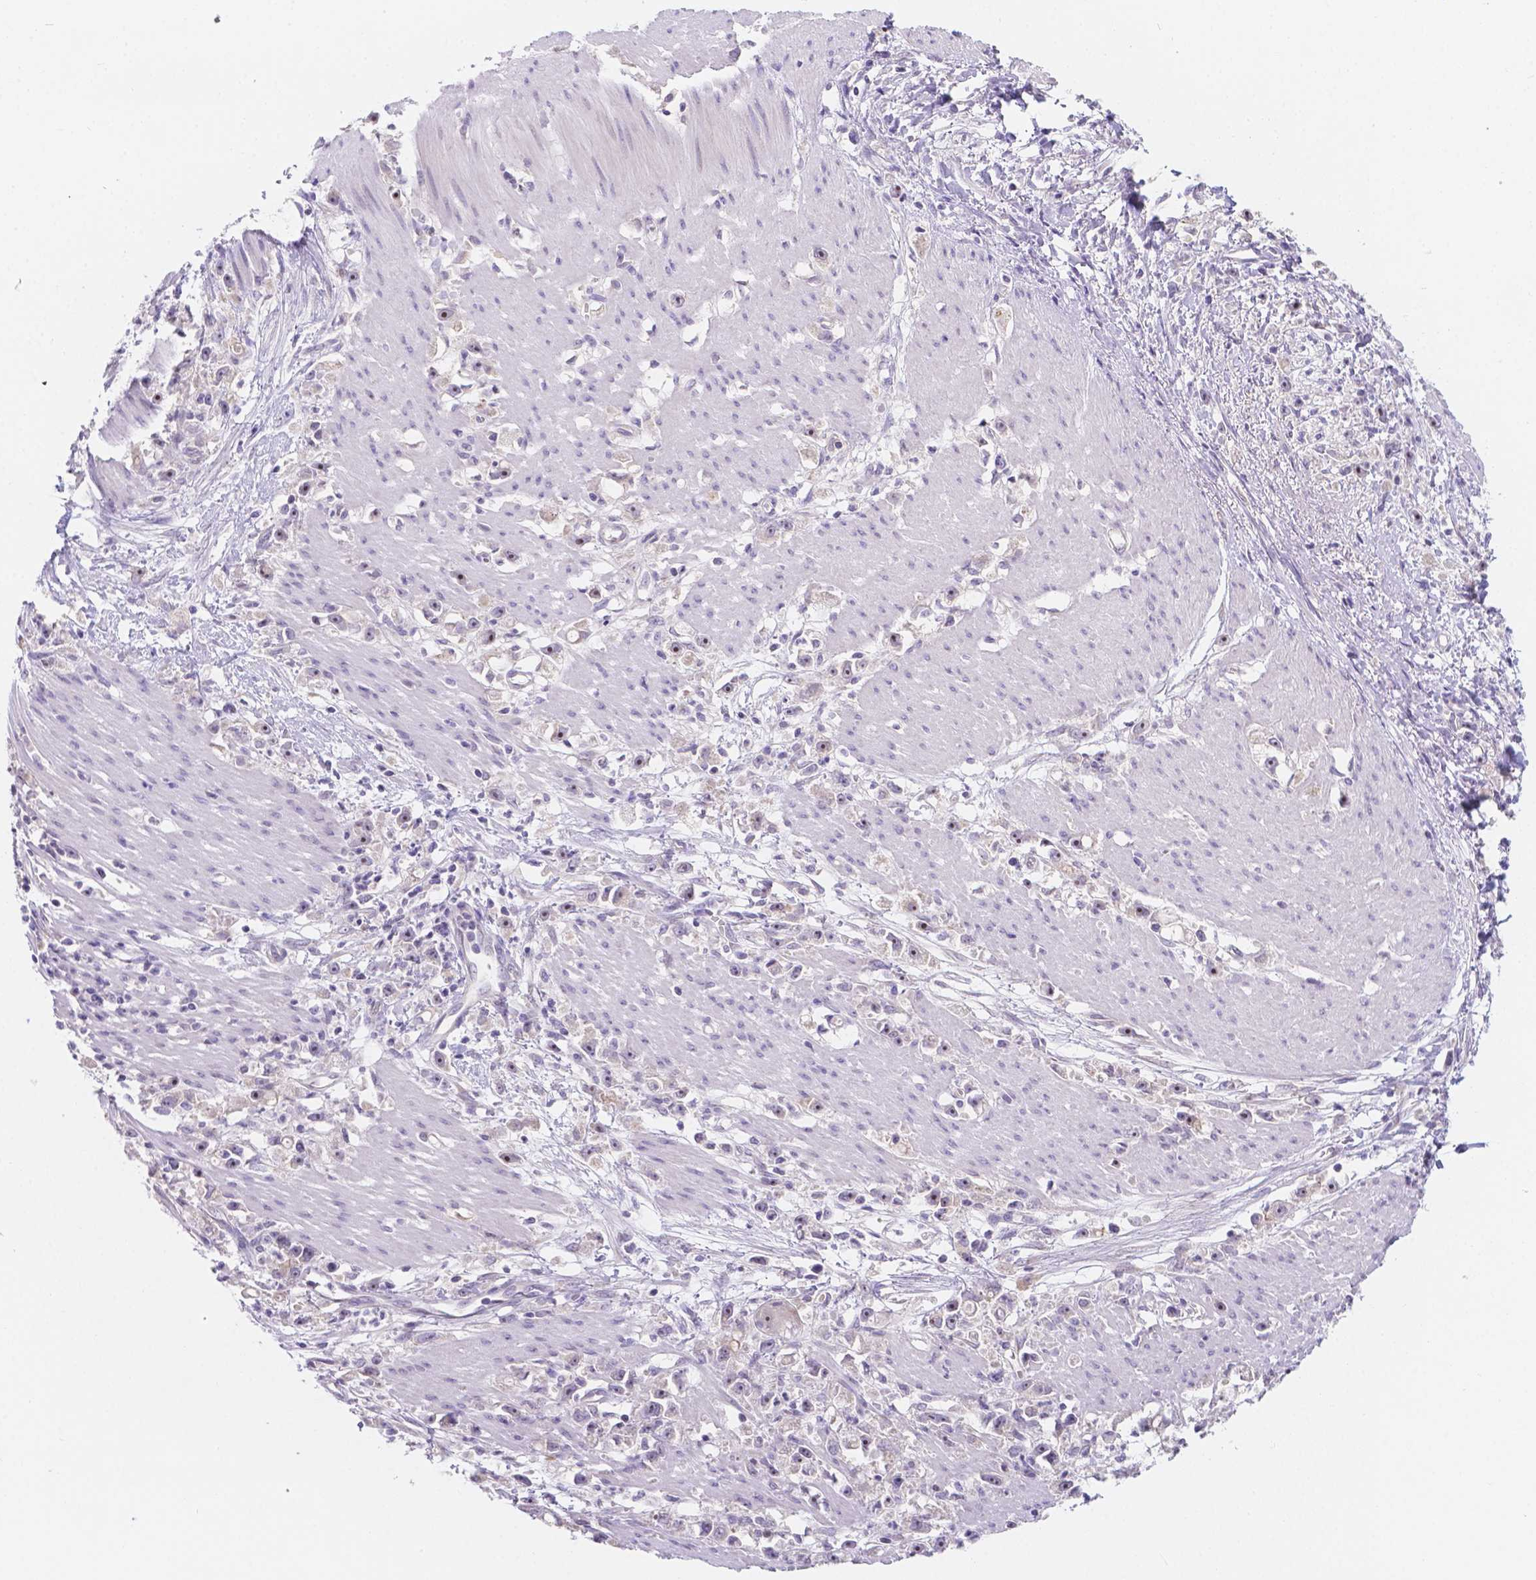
{"staining": {"intensity": "weak", "quantity": "<25%", "location": "cytoplasmic/membranous"}, "tissue": "stomach cancer", "cell_type": "Tumor cells", "image_type": "cancer", "snomed": [{"axis": "morphology", "description": "Adenocarcinoma, NOS"}, {"axis": "topography", "description": "Stomach"}], "caption": "IHC histopathology image of neoplastic tissue: adenocarcinoma (stomach) stained with DAB (3,3'-diaminobenzidine) demonstrates no significant protein expression in tumor cells.", "gene": "CD96", "patient": {"sex": "female", "age": 59}}